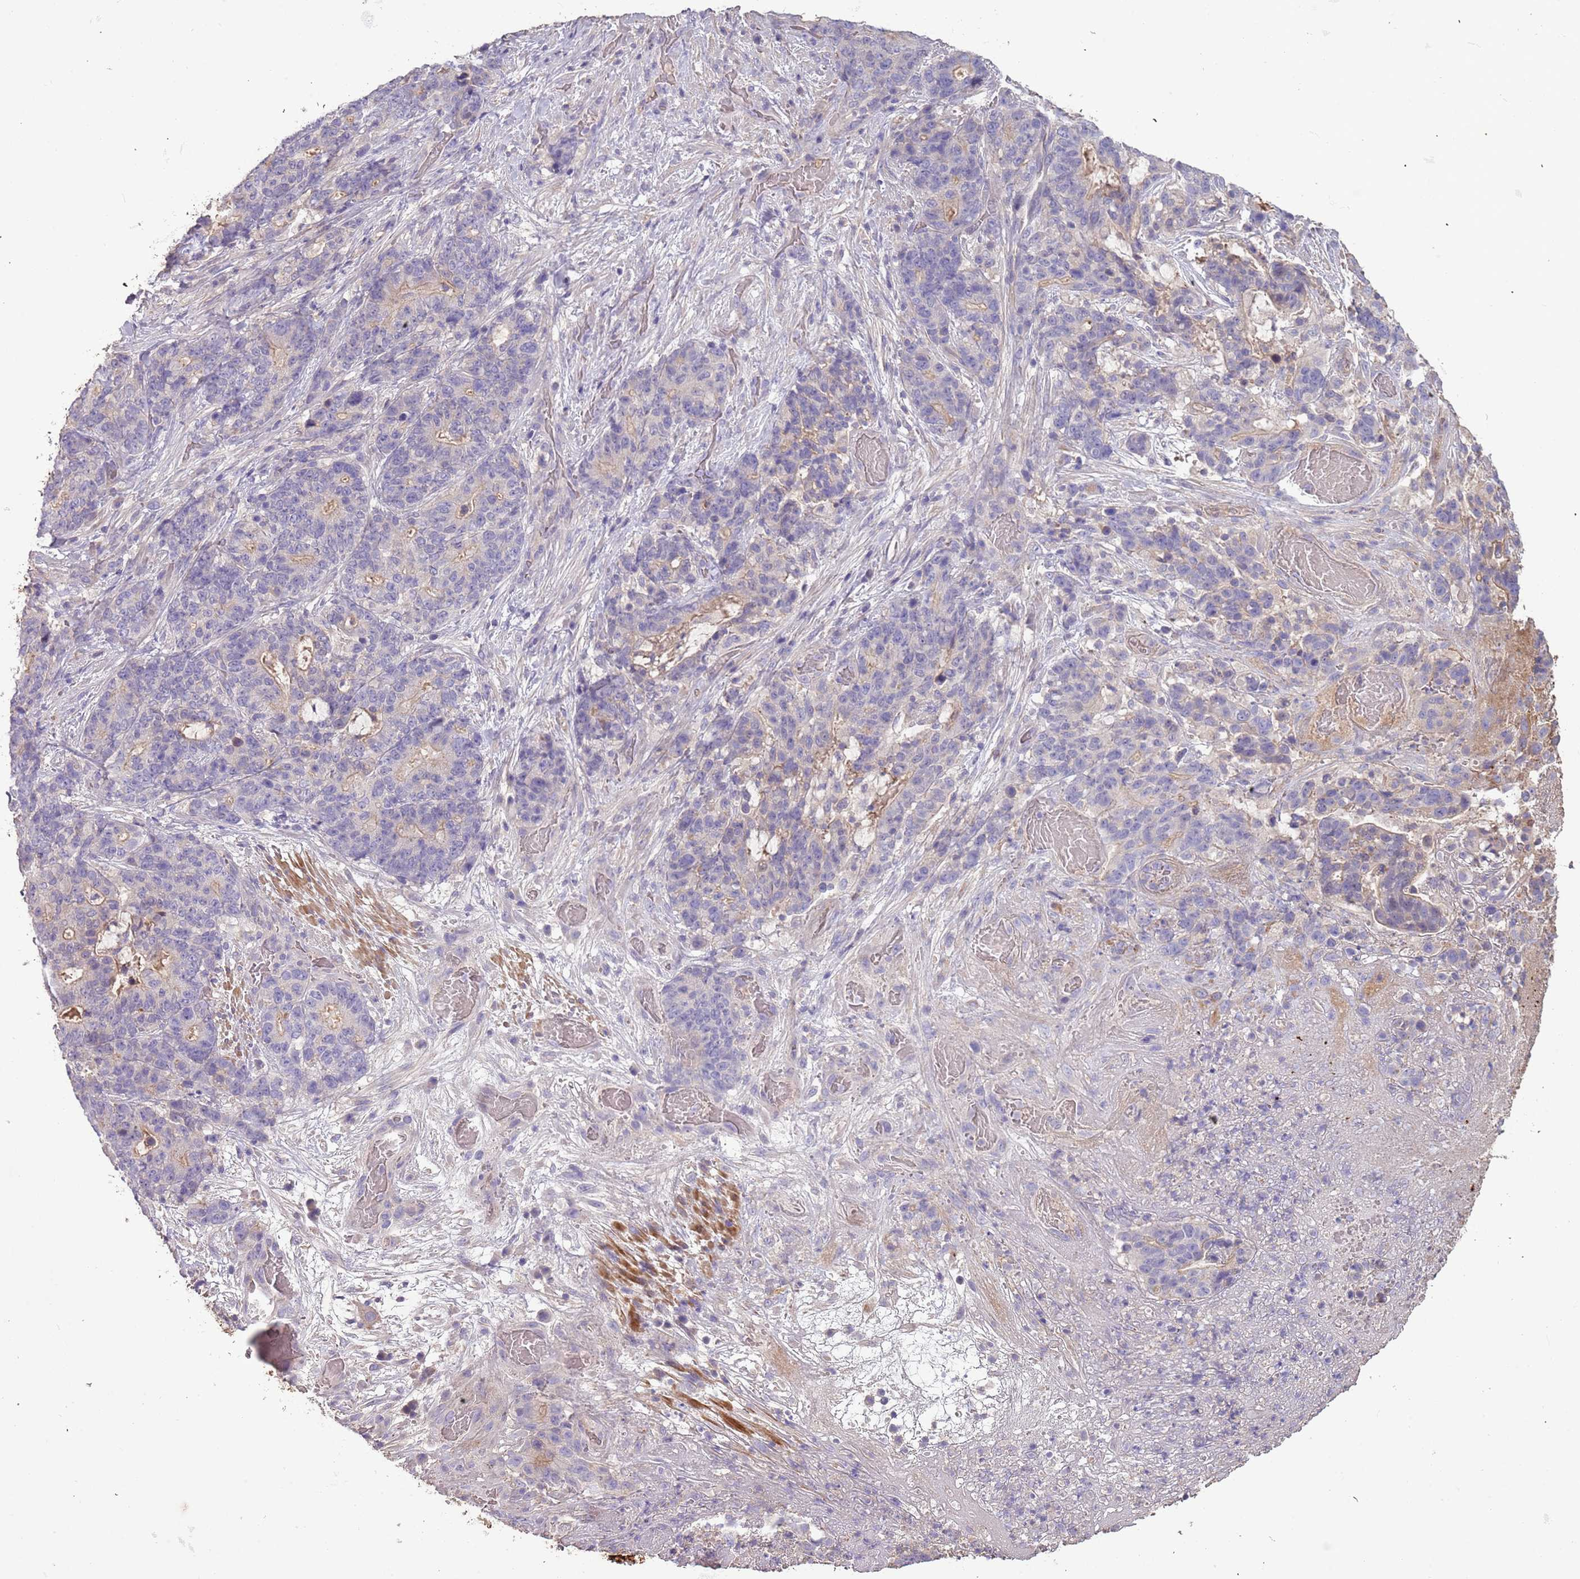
{"staining": {"intensity": "weak", "quantity": "25%-75%", "location": "cytoplasmic/membranous"}, "tissue": "stomach cancer", "cell_type": "Tumor cells", "image_type": "cancer", "snomed": [{"axis": "morphology", "description": "Normal tissue, NOS"}, {"axis": "morphology", "description": "Adenocarcinoma, NOS"}, {"axis": "topography", "description": "Stomach"}], "caption": "Weak cytoplasmic/membranous protein positivity is seen in about 25%-75% of tumor cells in stomach cancer. The protein of interest is shown in brown color, while the nuclei are stained blue.", "gene": "FECH", "patient": {"sex": "female", "age": 64}}